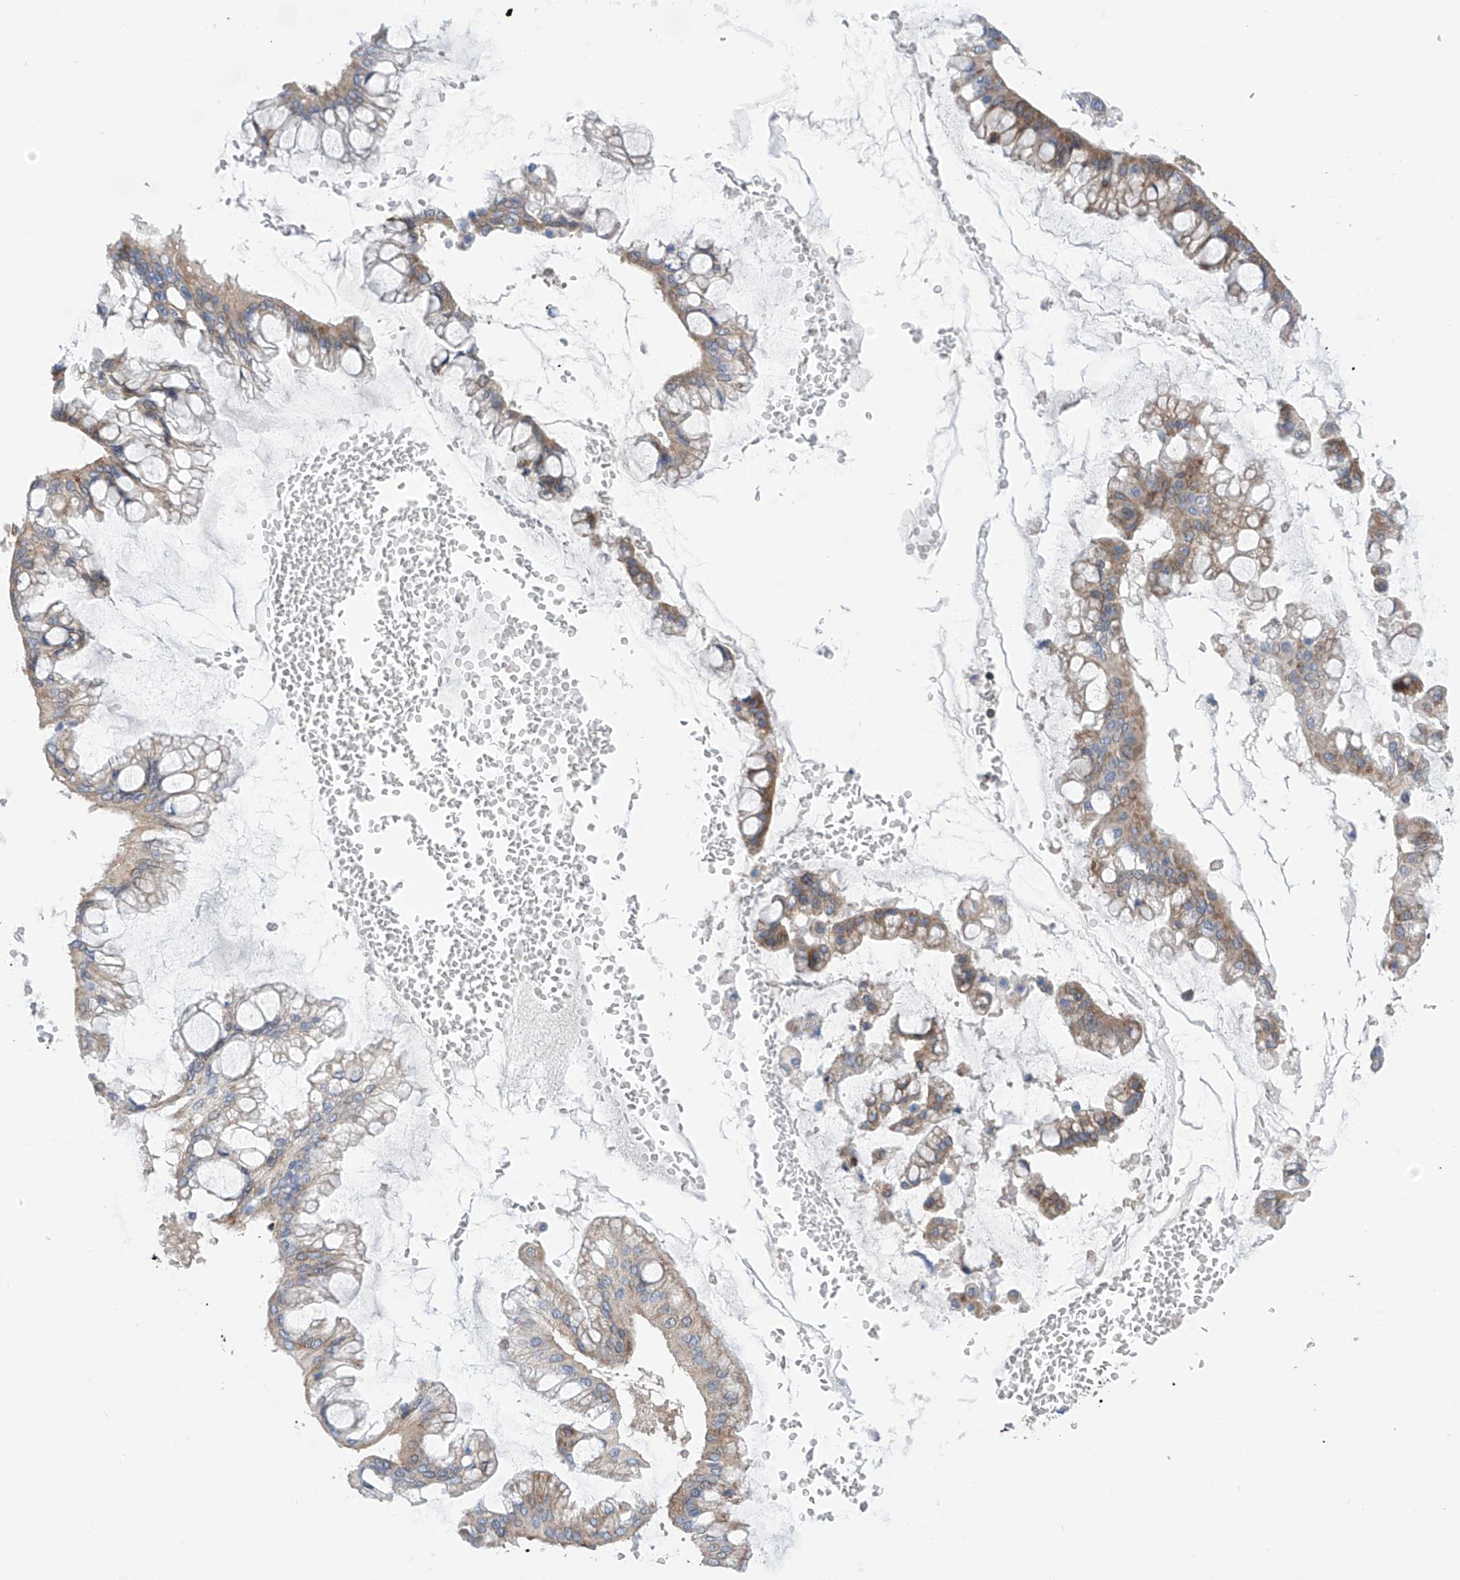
{"staining": {"intensity": "moderate", "quantity": ">75%", "location": "cytoplasmic/membranous"}, "tissue": "ovarian cancer", "cell_type": "Tumor cells", "image_type": "cancer", "snomed": [{"axis": "morphology", "description": "Cystadenocarcinoma, mucinous, NOS"}, {"axis": "topography", "description": "Ovary"}], "caption": "A brown stain shows moderate cytoplasmic/membranous expression of a protein in human ovarian cancer (mucinous cystadenocarcinoma) tumor cells.", "gene": "P2RX7", "patient": {"sex": "female", "age": 73}}